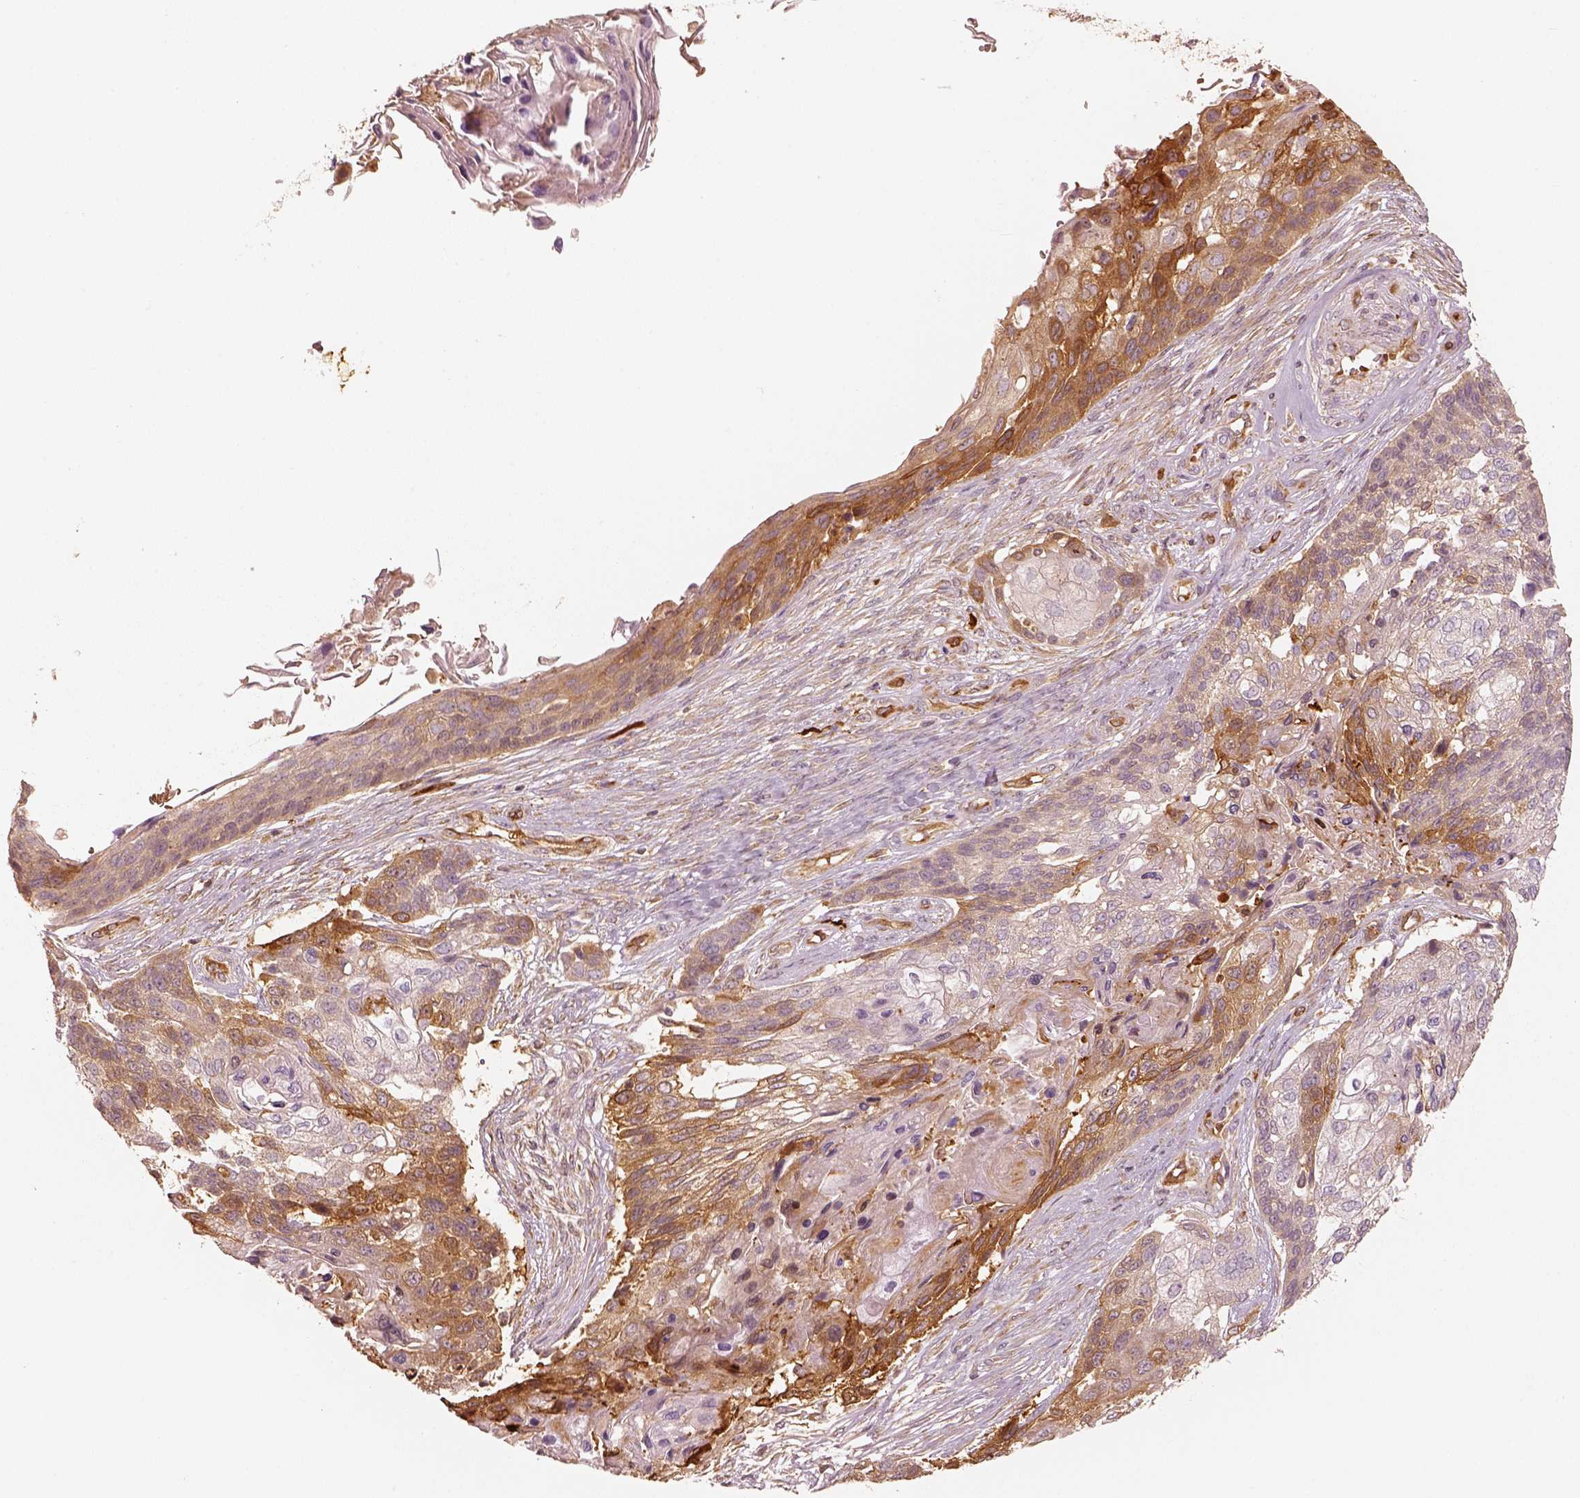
{"staining": {"intensity": "moderate", "quantity": ">75%", "location": "cytoplasmic/membranous"}, "tissue": "lung cancer", "cell_type": "Tumor cells", "image_type": "cancer", "snomed": [{"axis": "morphology", "description": "Squamous cell carcinoma, NOS"}, {"axis": "topography", "description": "Lung"}], "caption": "Tumor cells reveal medium levels of moderate cytoplasmic/membranous expression in approximately >75% of cells in human lung cancer (squamous cell carcinoma).", "gene": "FSCN1", "patient": {"sex": "male", "age": 69}}